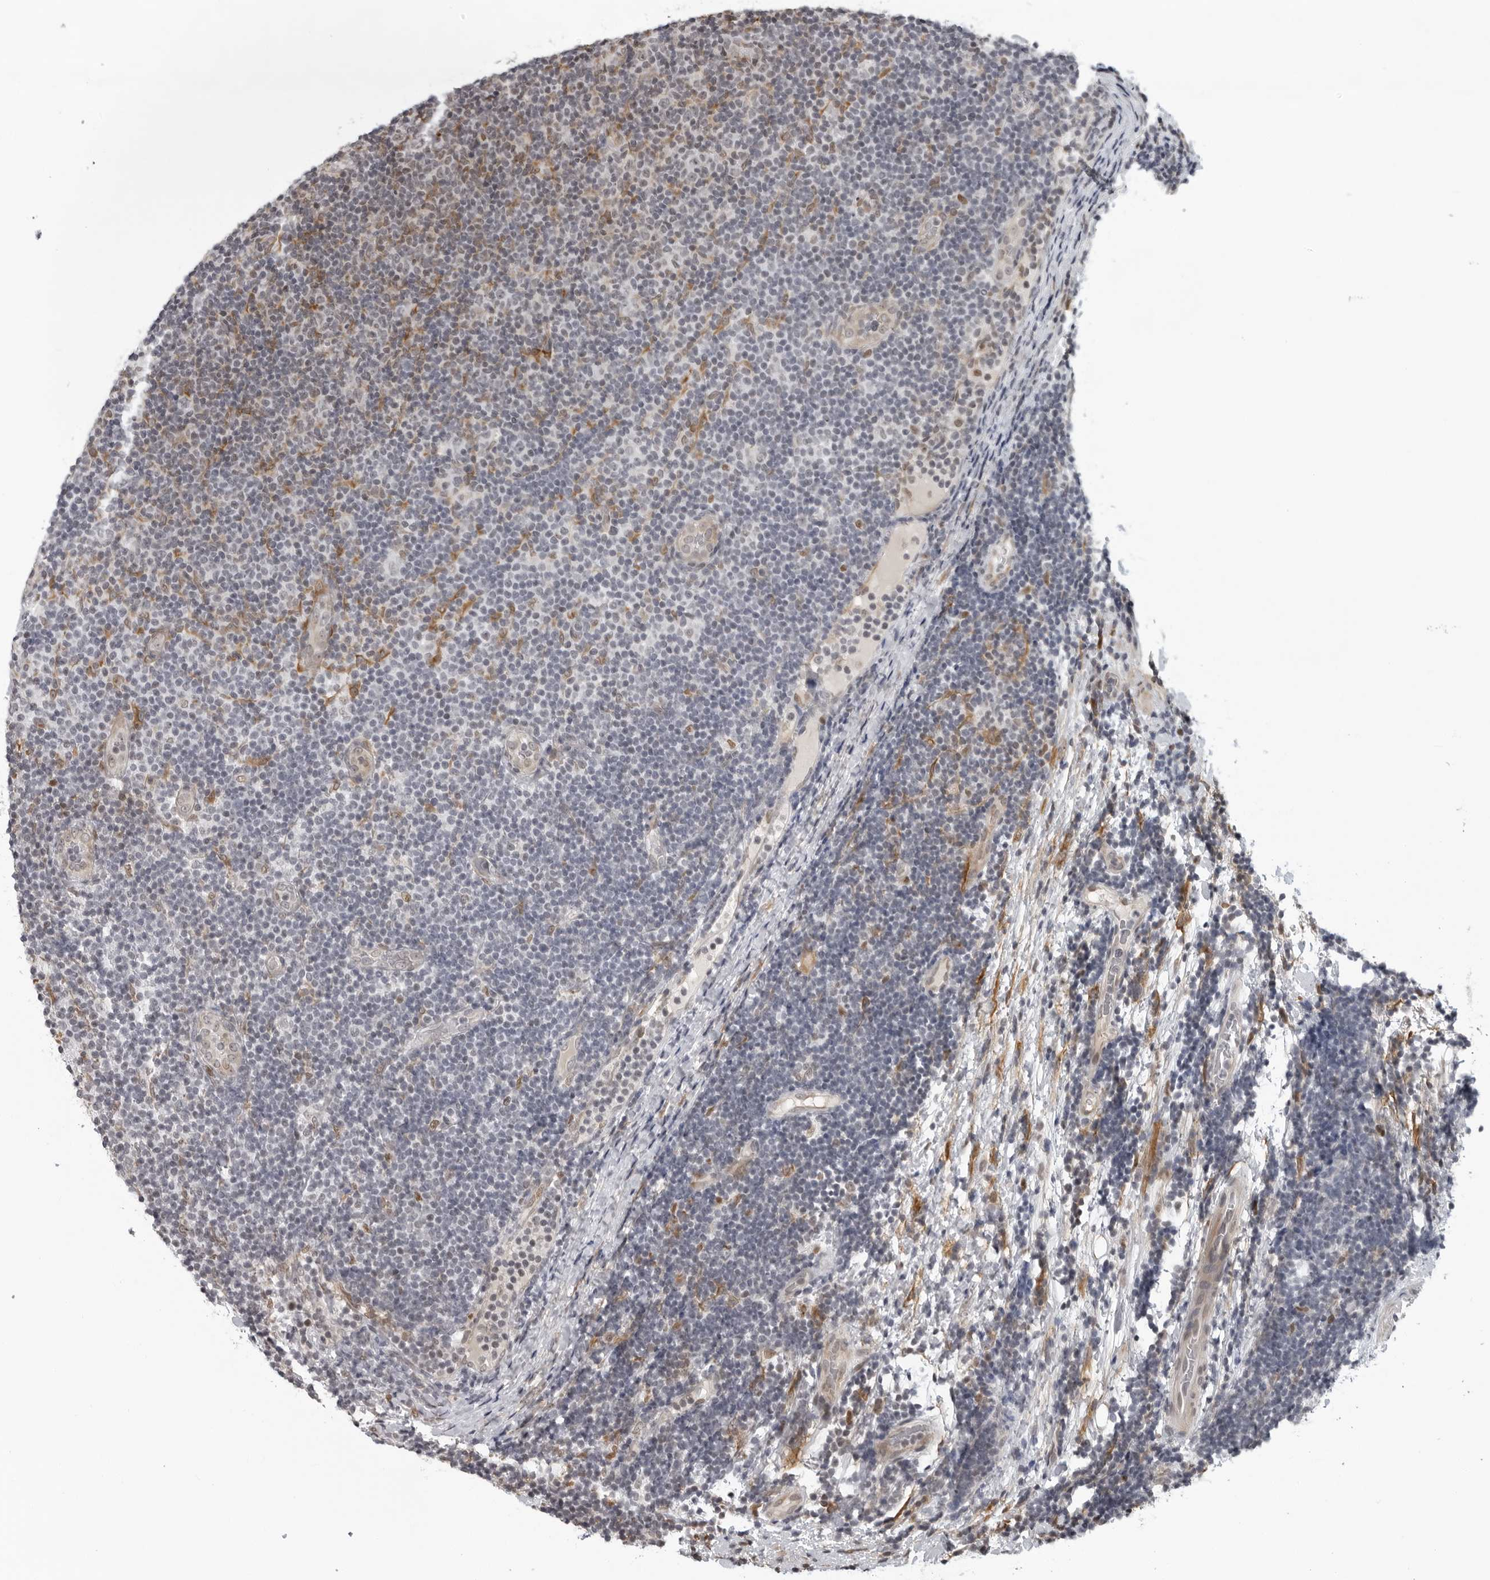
{"staining": {"intensity": "negative", "quantity": "none", "location": "none"}, "tissue": "lymphoma", "cell_type": "Tumor cells", "image_type": "cancer", "snomed": [{"axis": "morphology", "description": "Malignant lymphoma, non-Hodgkin's type, Low grade"}, {"axis": "topography", "description": "Lymph node"}], "caption": "The immunohistochemistry (IHC) histopathology image has no significant staining in tumor cells of lymphoma tissue.", "gene": "MAF", "patient": {"sex": "male", "age": 83}}